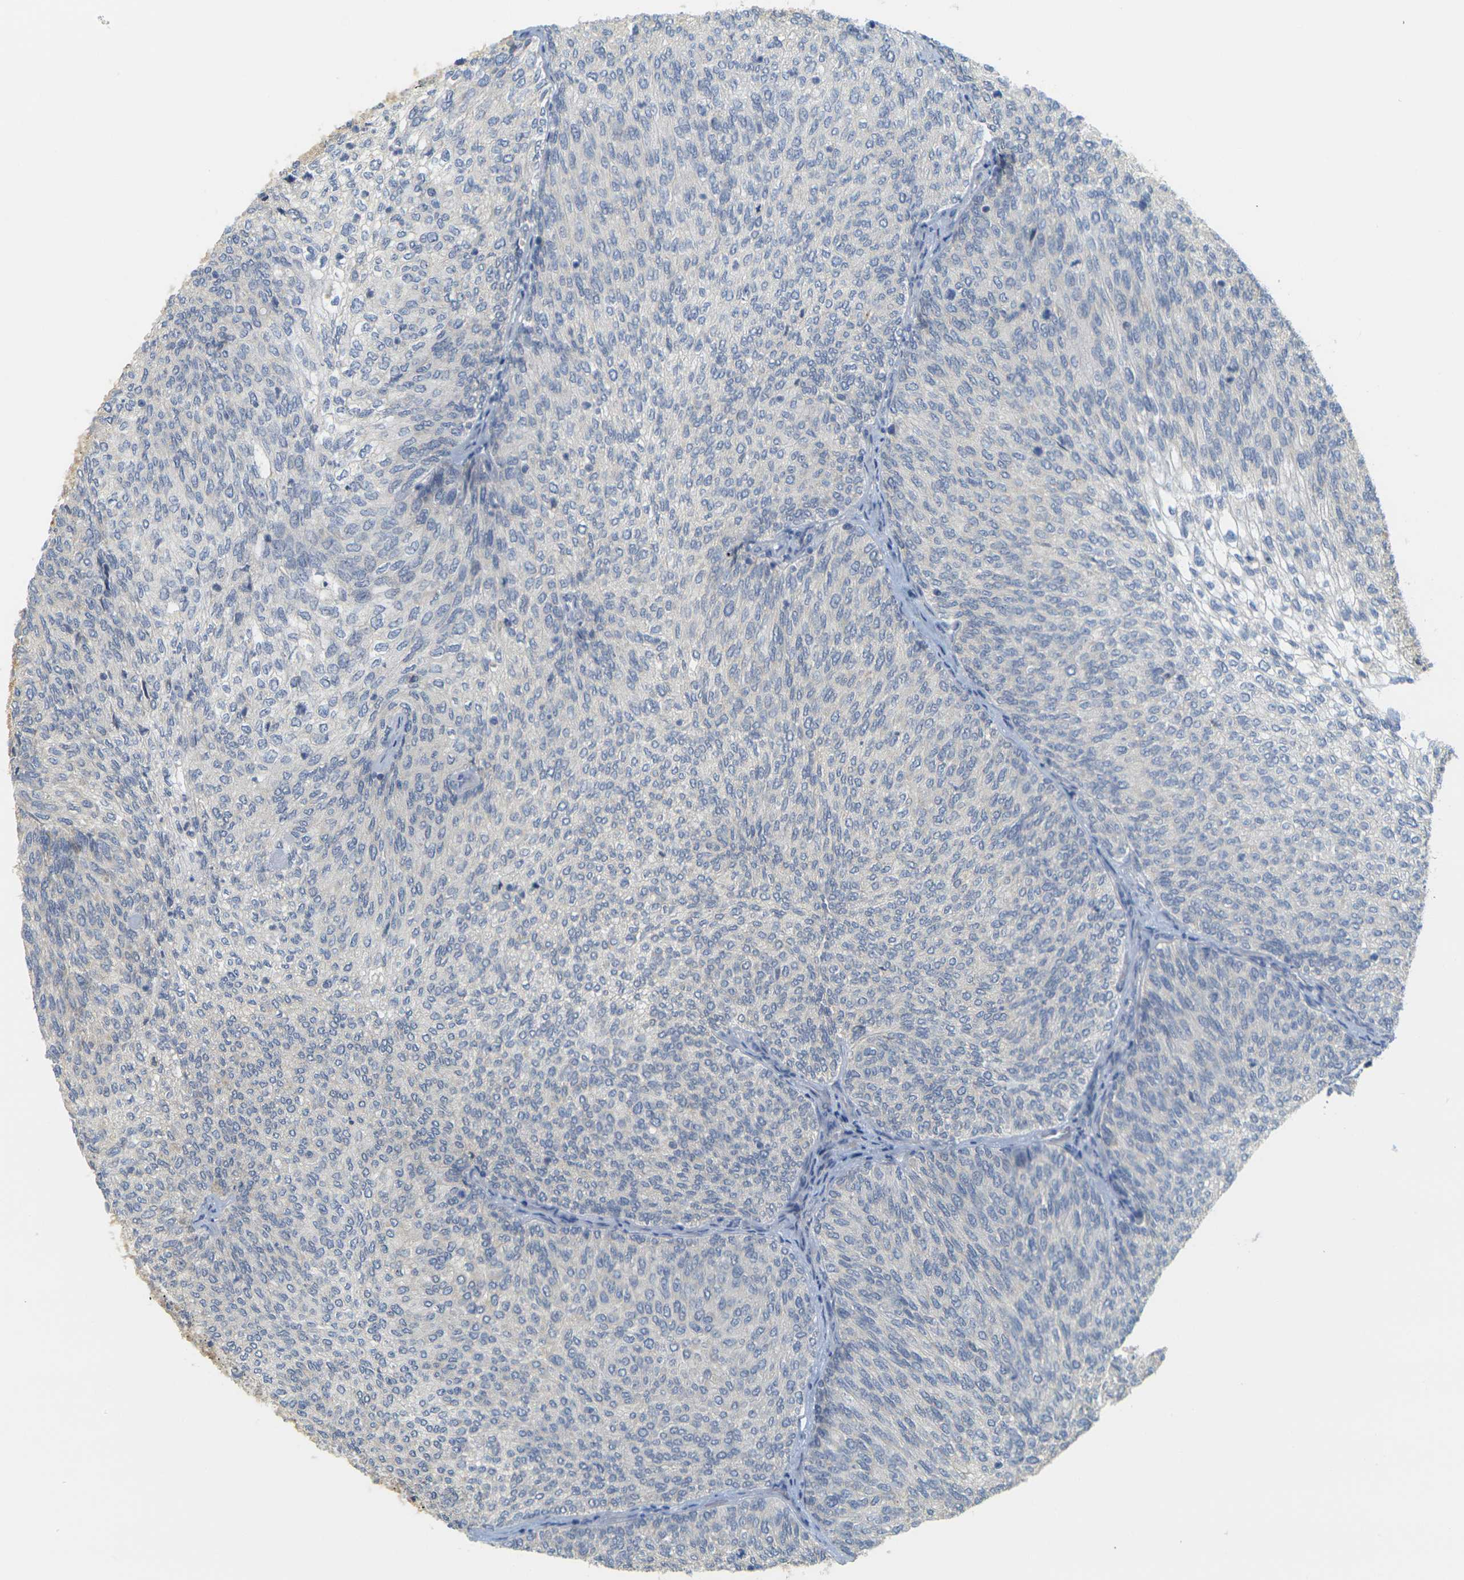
{"staining": {"intensity": "negative", "quantity": "none", "location": "none"}, "tissue": "urothelial cancer", "cell_type": "Tumor cells", "image_type": "cancer", "snomed": [{"axis": "morphology", "description": "Urothelial carcinoma, Low grade"}, {"axis": "topography", "description": "Urinary bladder"}], "caption": "This micrograph is of urothelial cancer stained with IHC to label a protein in brown with the nuclei are counter-stained blue. There is no staining in tumor cells.", "gene": "GDAP1", "patient": {"sex": "female", "age": 79}}